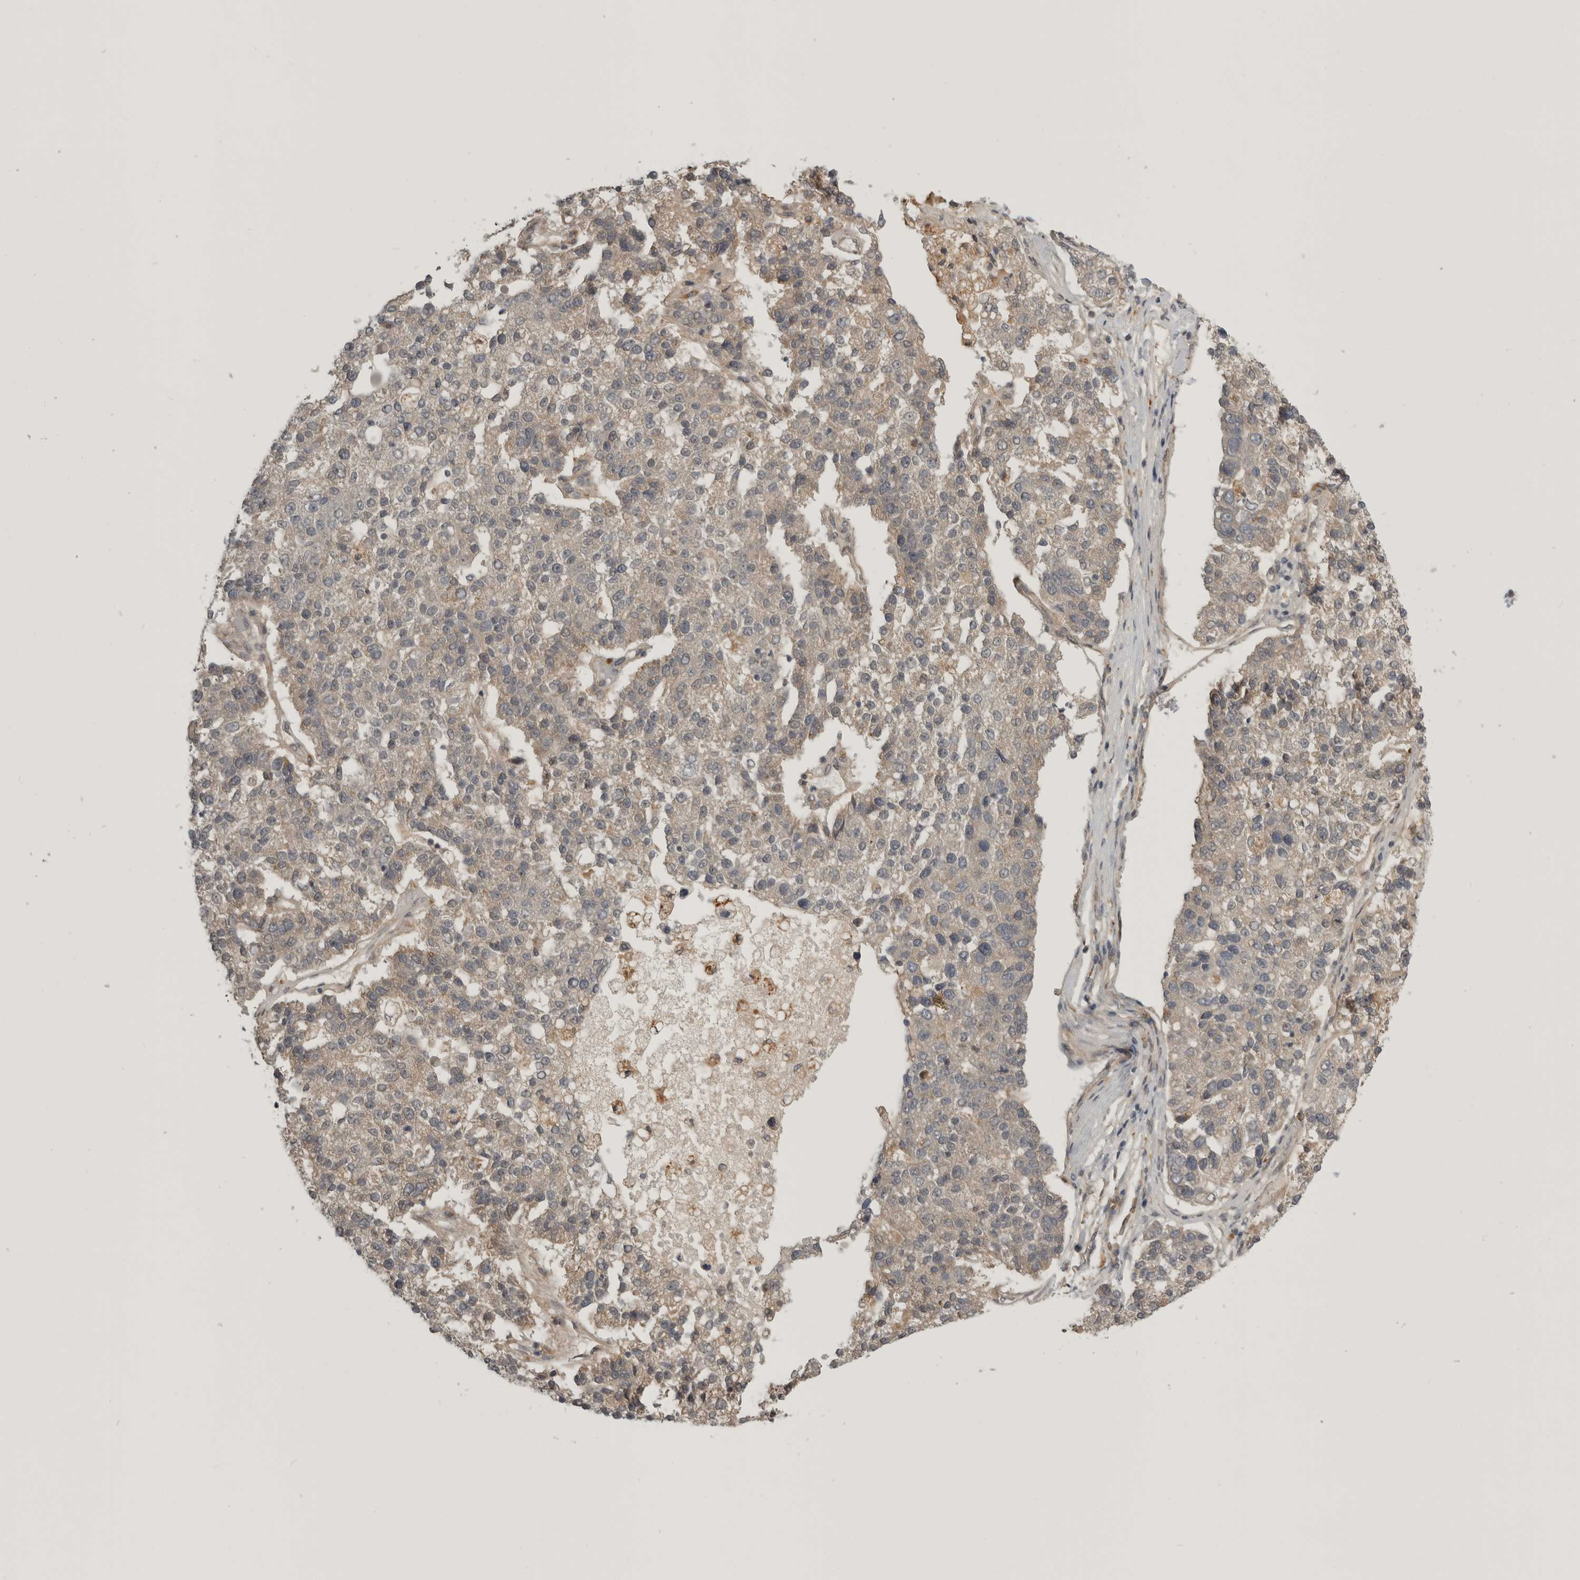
{"staining": {"intensity": "weak", "quantity": "<25%", "location": "cytoplasmic/membranous"}, "tissue": "pancreatic cancer", "cell_type": "Tumor cells", "image_type": "cancer", "snomed": [{"axis": "morphology", "description": "Adenocarcinoma, NOS"}, {"axis": "topography", "description": "Pancreas"}], "caption": "Tumor cells are negative for protein expression in human pancreatic adenocarcinoma.", "gene": "CUEDC1", "patient": {"sex": "female", "age": 61}}